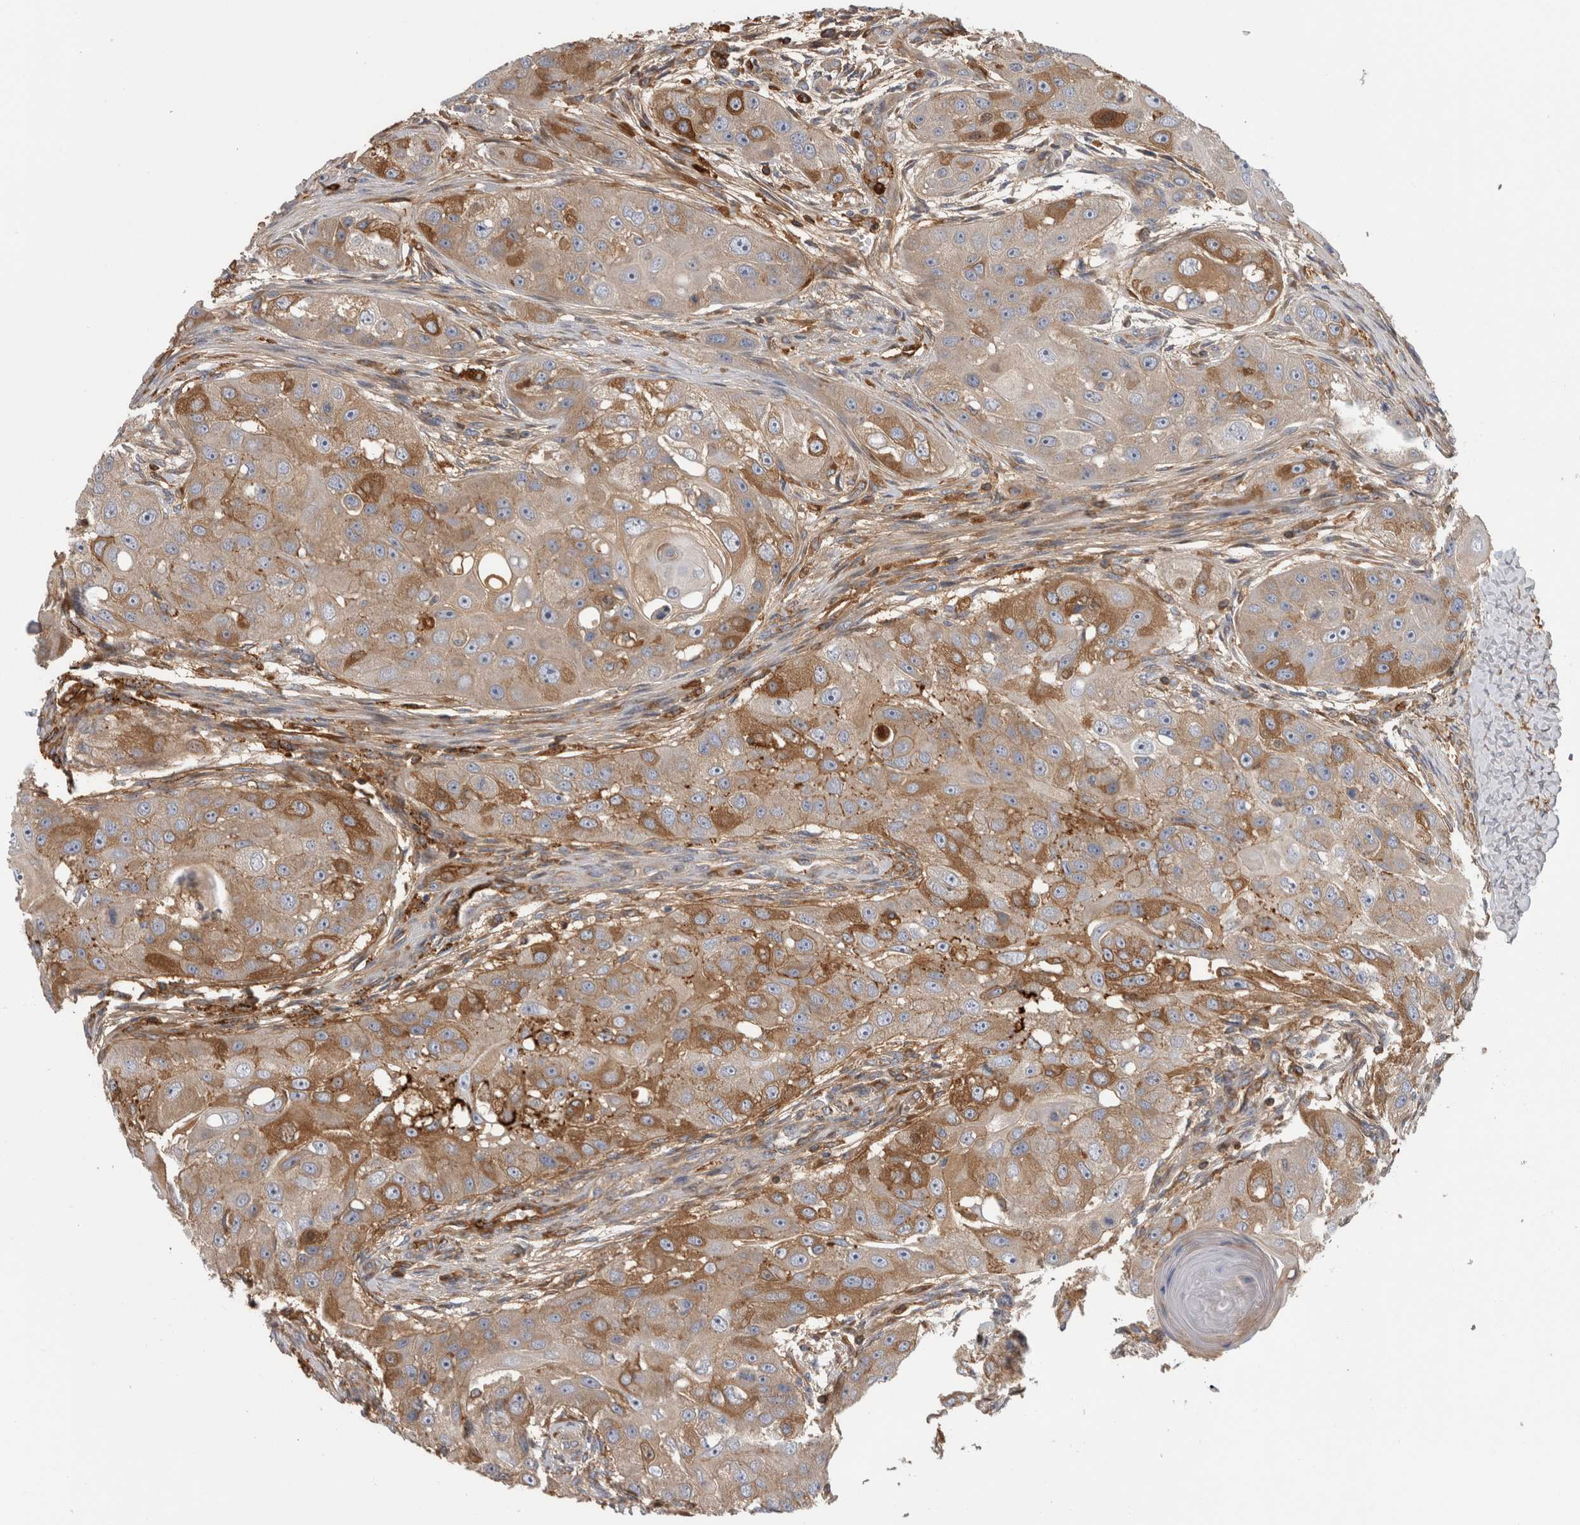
{"staining": {"intensity": "moderate", "quantity": ">75%", "location": "cytoplasmic/membranous"}, "tissue": "head and neck cancer", "cell_type": "Tumor cells", "image_type": "cancer", "snomed": [{"axis": "morphology", "description": "Normal tissue, NOS"}, {"axis": "morphology", "description": "Squamous cell carcinoma, NOS"}, {"axis": "topography", "description": "Skeletal muscle"}, {"axis": "topography", "description": "Head-Neck"}], "caption": "The photomicrograph displays a brown stain indicating the presence of a protein in the cytoplasmic/membranous of tumor cells in head and neck cancer (squamous cell carcinoma). The protein of interest is shown in brown color, while the nuclei are stained blue.", "gene": "TBCE", "patient": {"sex": "male", "age": 51}}